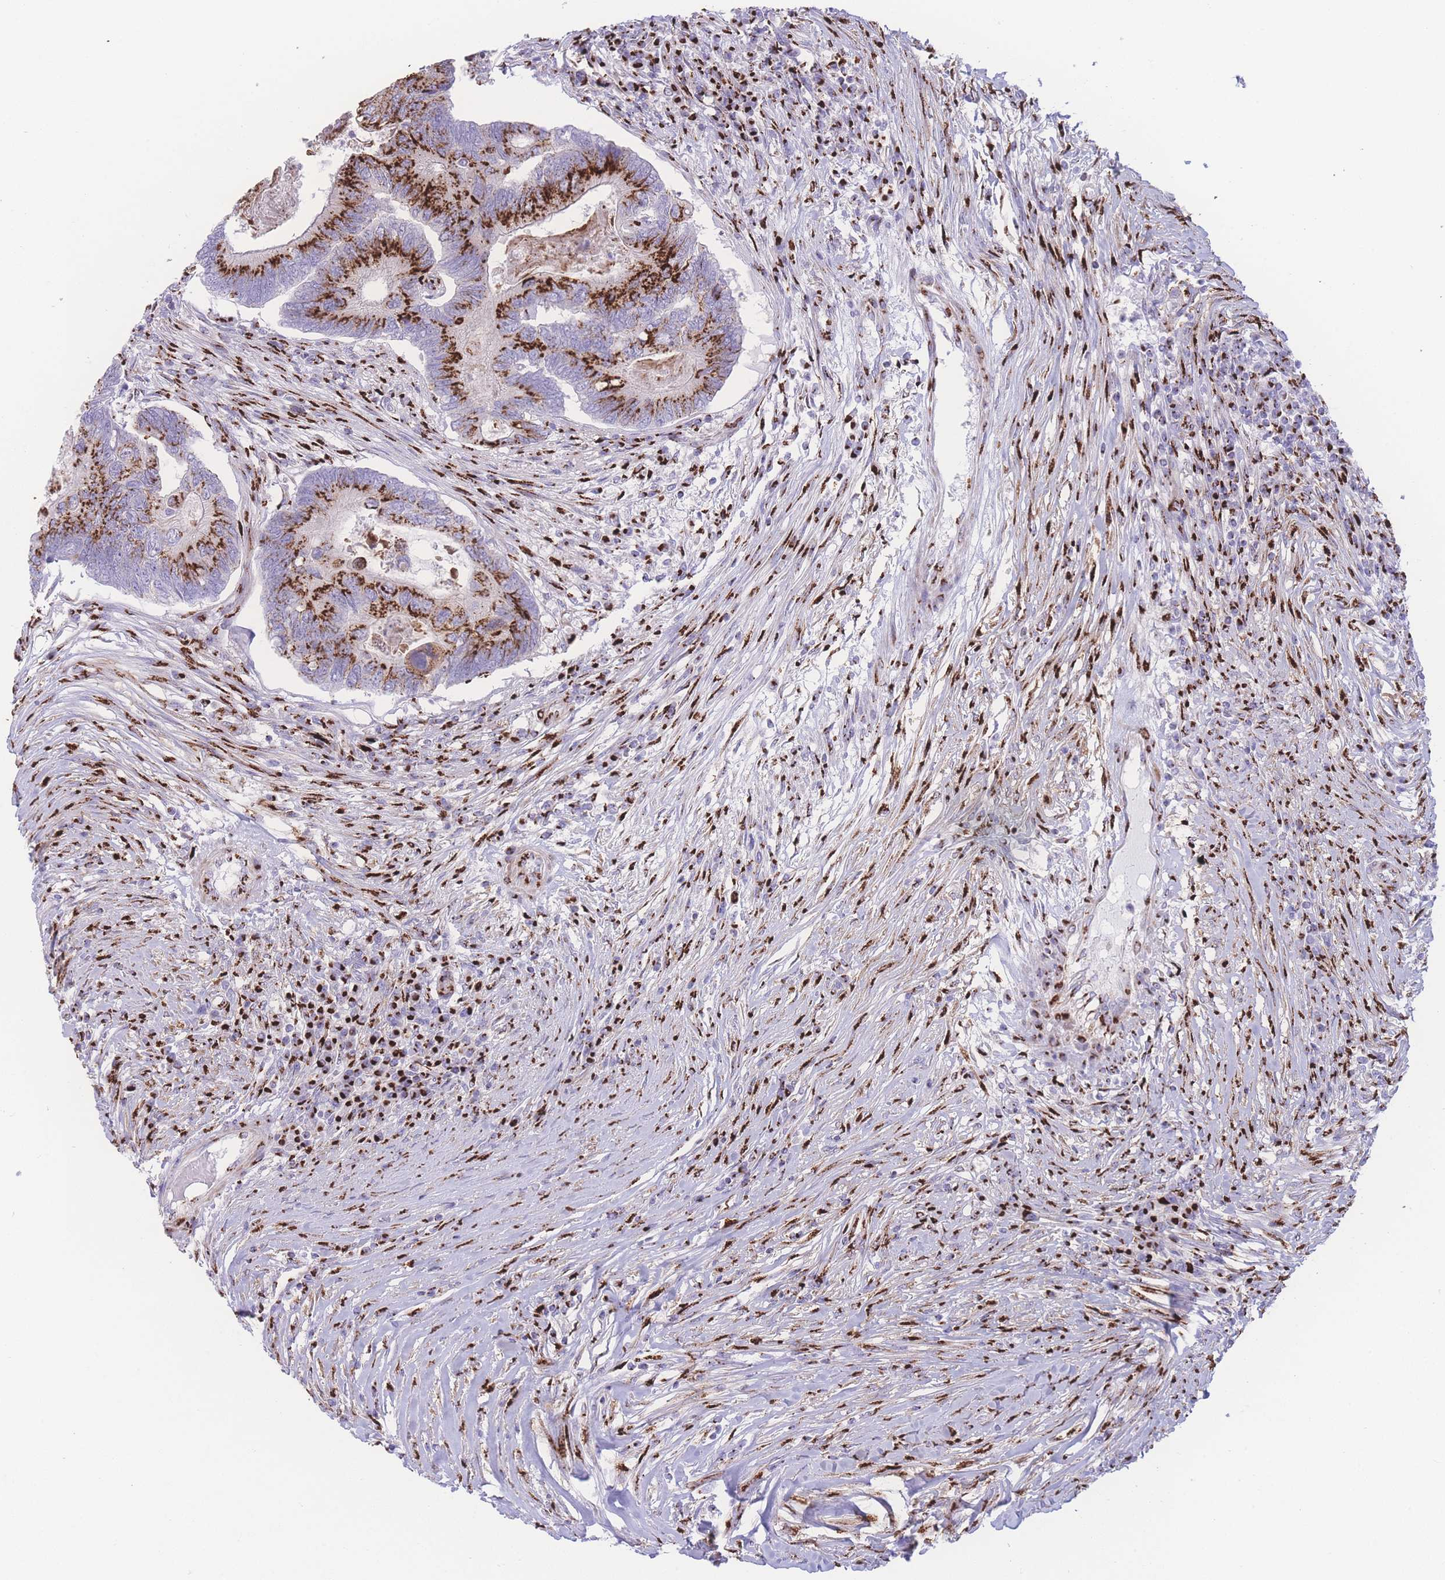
{"staining": {"intensity": "strong", "quantity": ">75%", "location": "cytoplasmic/membranous"}, "tissue": "colorectal cancer", "cell_type": "Tumor cells", "image_type": "cancer", "snomed": [{"axis": "morphology", "description": "Adenocarcinoma, NOS"}, {"axis": "topography", "description": "Colon"}], "caption": "Adenocarcinoma (colorectal) stained for a protein displays strong cytoplasmic/membranous positivity in tumor cells.", "gene": "GOLM2", "patient": {"sex": "female", "age": 67}}